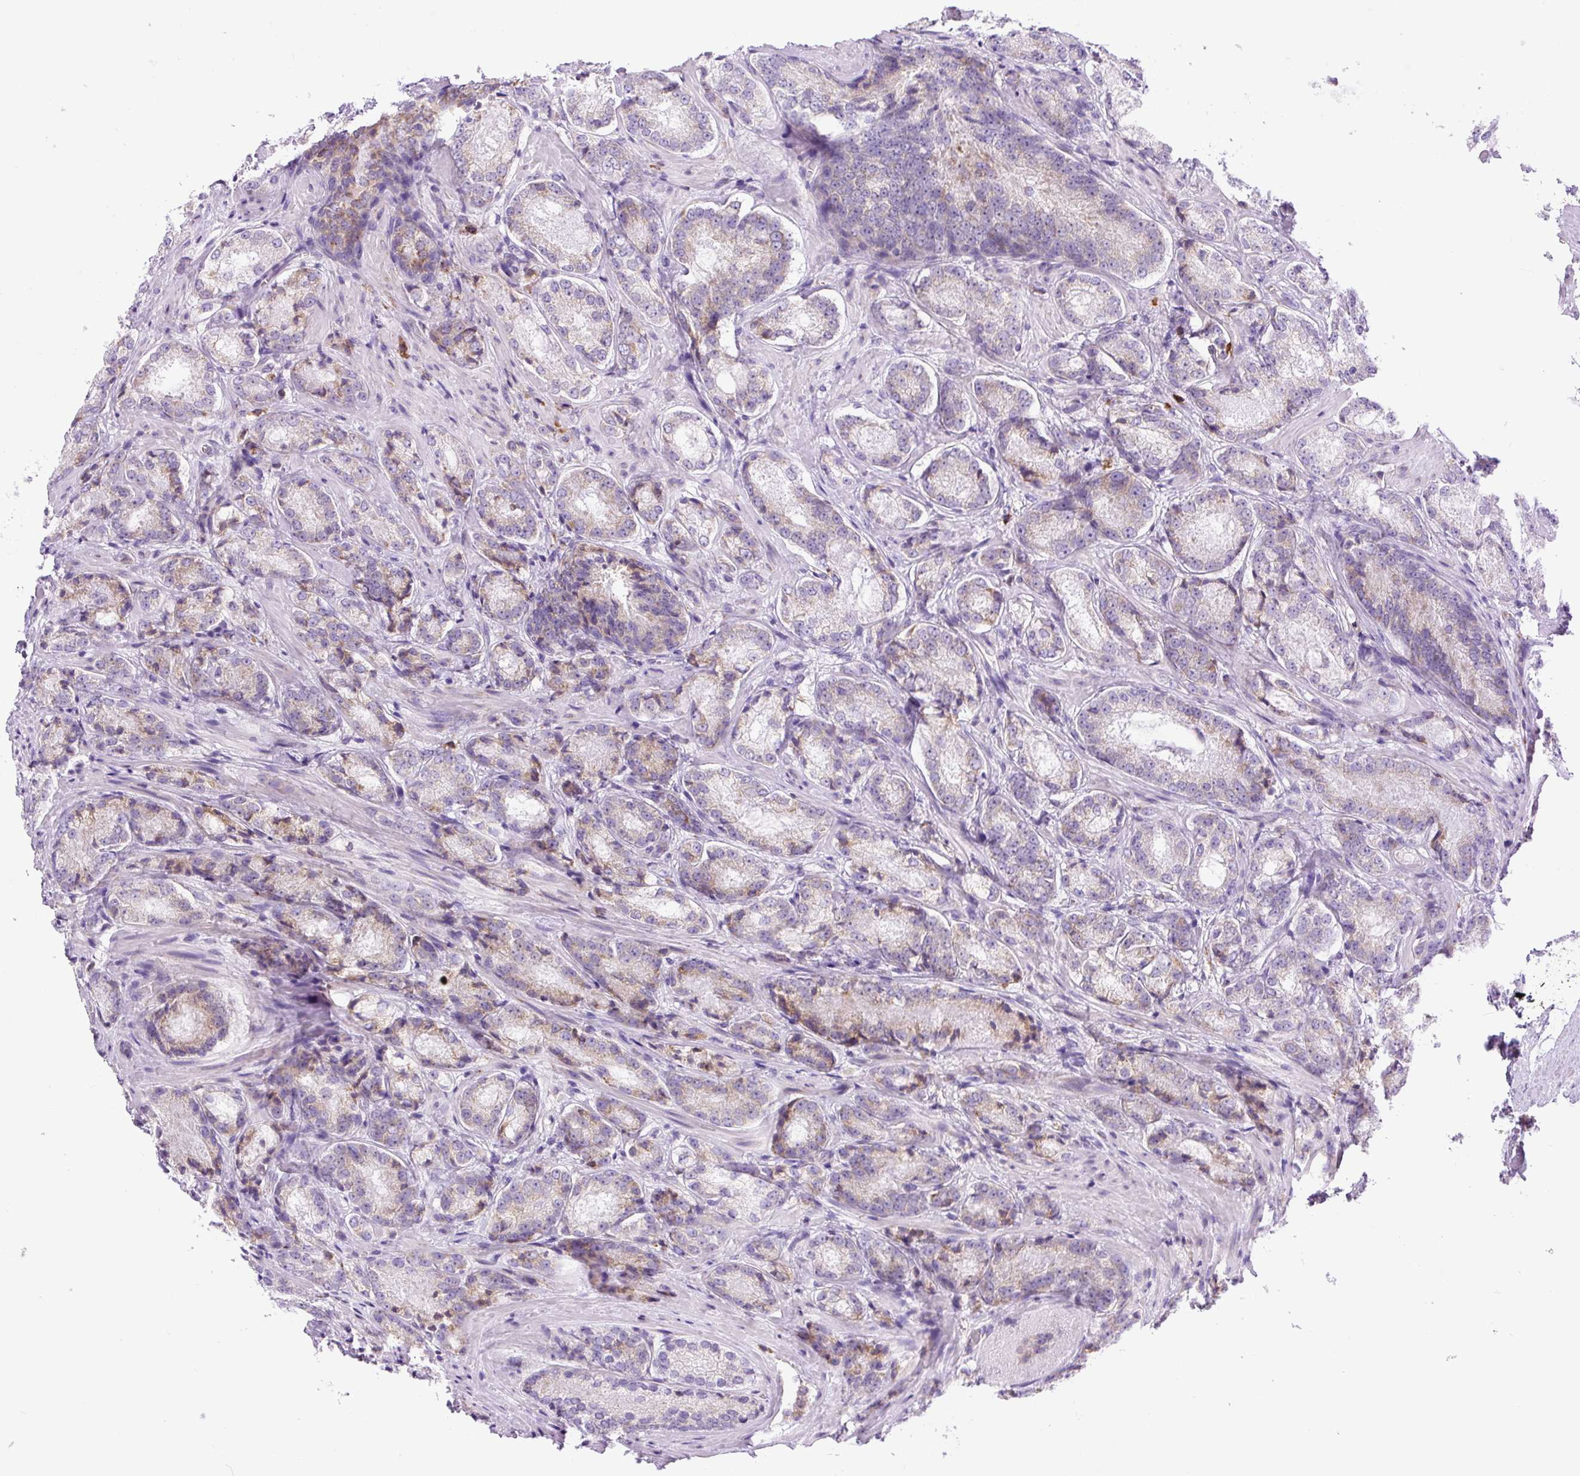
{"staining": {"intensity": "moderate", "quantity": "<25%", "location": "cytoplasmic/membranous"}, "tissue": "prostate cancer", "cell_type": "Tumor cells", "image_type": "cancer", "snomed": [{"axis": "morphology", "description": "Adenocarcinoma, Low grade"}, {"axis": "topography", "description": "Prostate"}], "caption": "About <25% of tumor cells in prostate adenocarcinoma (low-grade) show moderate cytoplasmic/membranous protein staining as visualized by brown immunohistochemical staining.", "gene": "DDOST", "patient": {"sex": "male", "age": 74}}